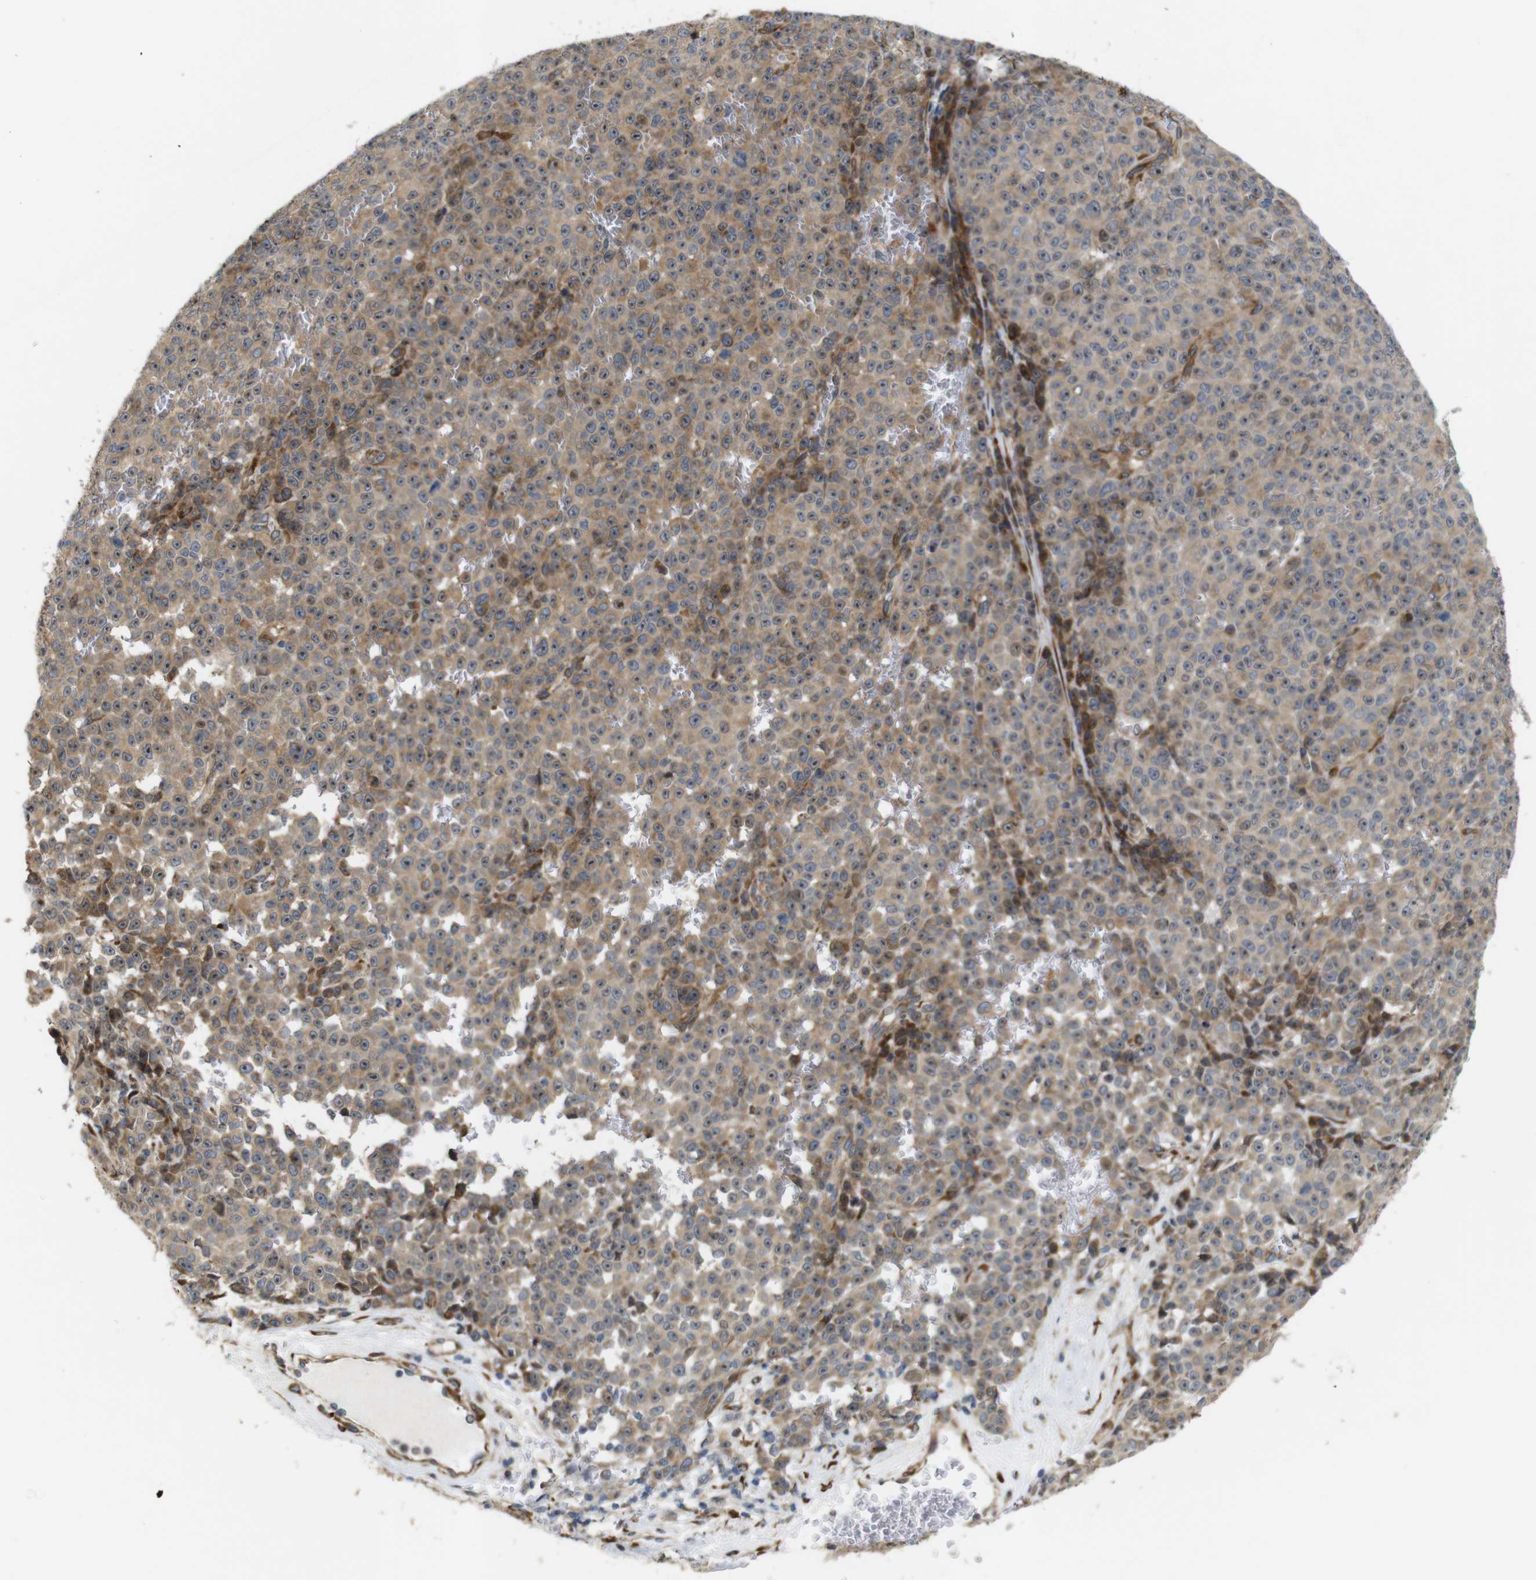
{"staining": {"intensity": "moderate", "quantity": ">75%", "location": "cytoplasmic/membranous"}, "tissue": "melanoma", "cell_type": "Tumor cells", "image_type": "cancer", "snomed": [{"axis": "morphology", "description": "Malignant melanoma, NOS"}, {"axis": "topography", "description": "Skin"}], "caption": "Immunohistochemical staining of human malignant melanoma displays moderate cytoplasmic/membranous protein expression in about >75% of tumor cells.", "gene": "P3H2", "patient": {"sex": "female", "age": 82}}